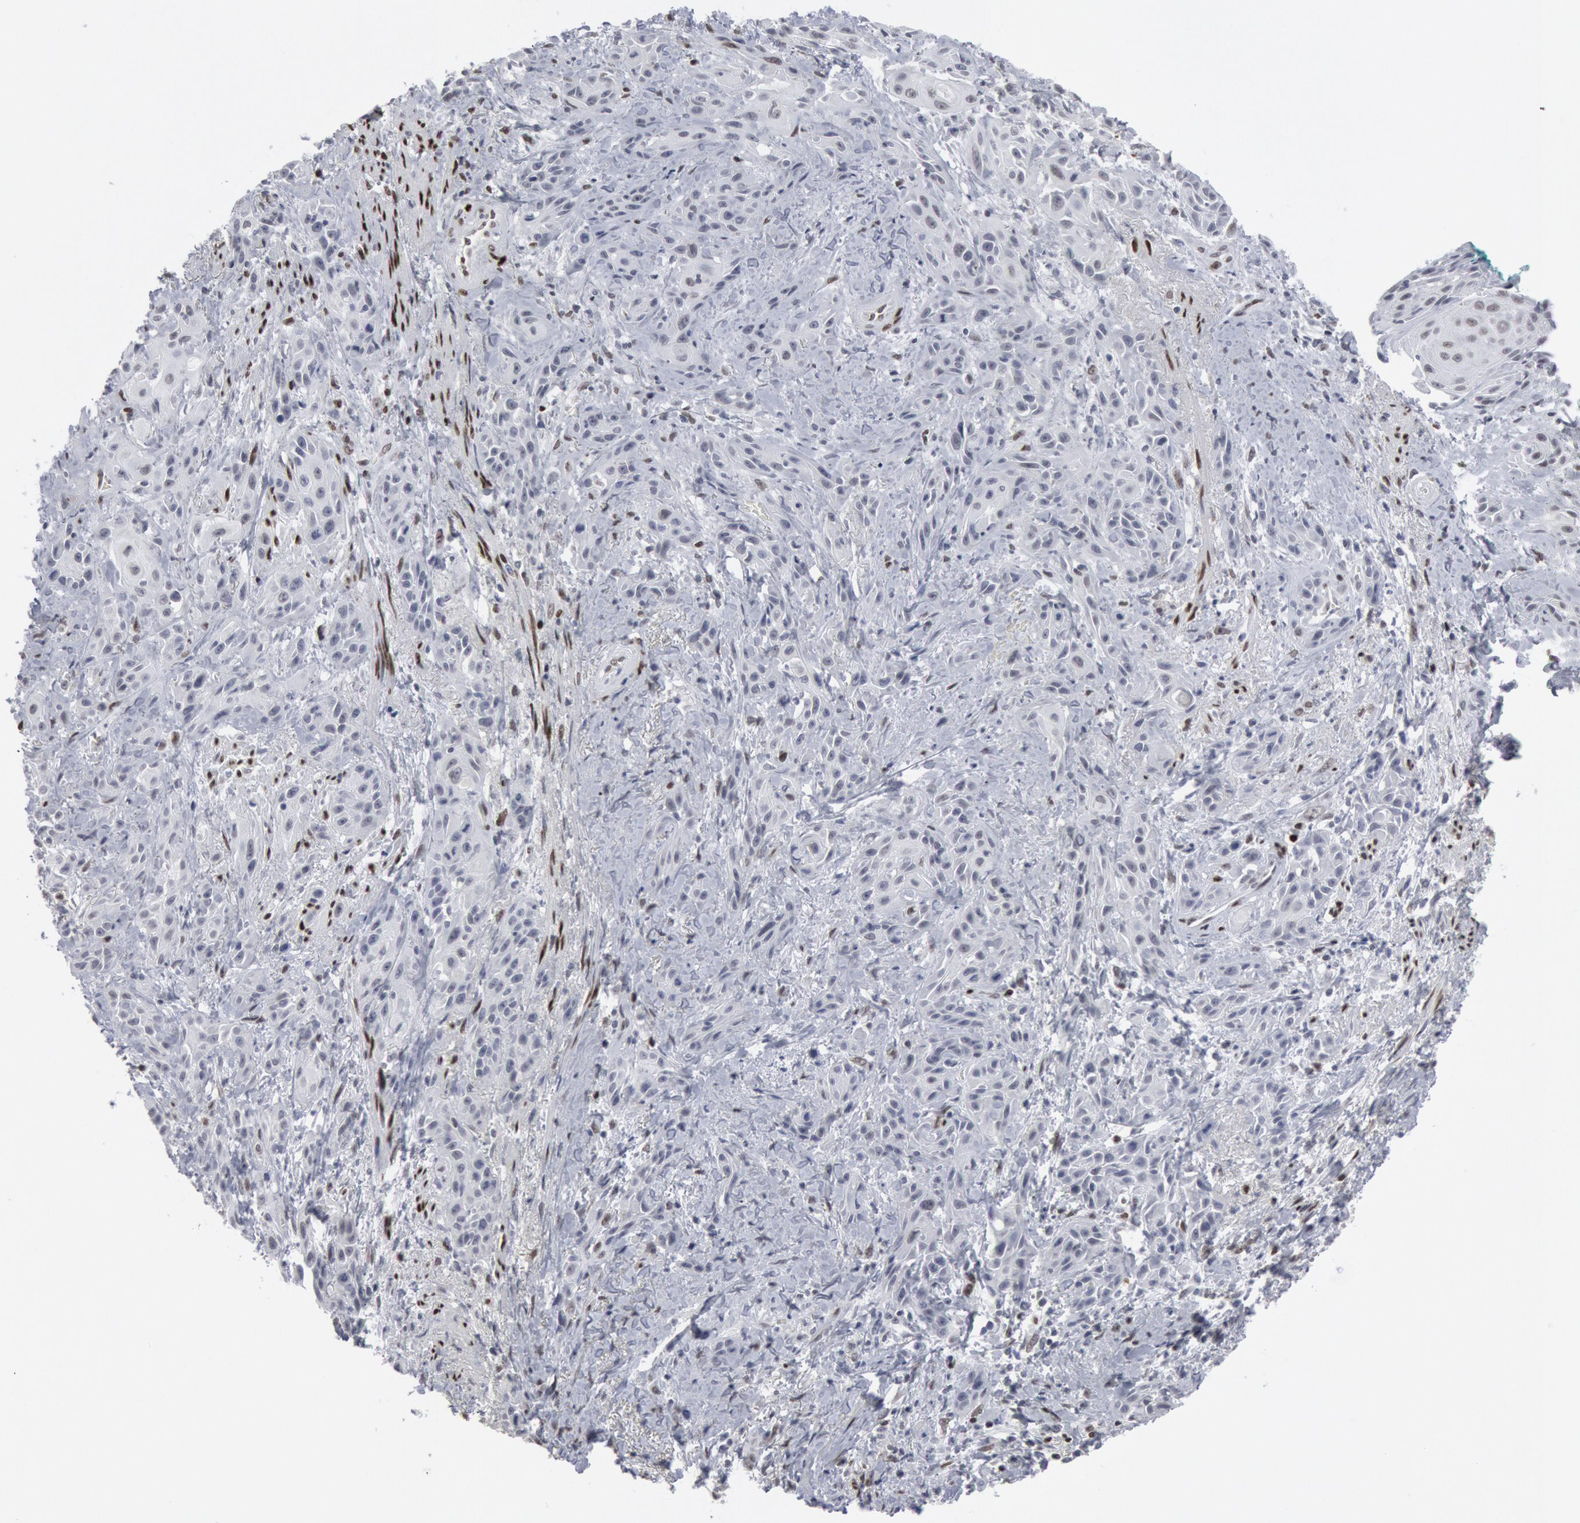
{"staining": {"intensity": "negative", "quantity": "none", "location": "none"}, "tissue": "skin cancer", "cell_type": "Tumor cells", "image_type": "cancer", "snomed": [{"axis": "morphology", "description": "Squamous cell carcinoma, NOS"}, {"axis": "topography", "description": "Skin"}, {"axis": "topography", "description": "Anal"}], "caption": "DAB (3,3'-diaminobenzidine) immunohistochemical staining of human squamous cell carcinoma (skin) displays no significant staining in tumor cells. Nuclei are stained in blue.", "gene": "MECP2", "patient": {"sex": "male", "age": 64}}